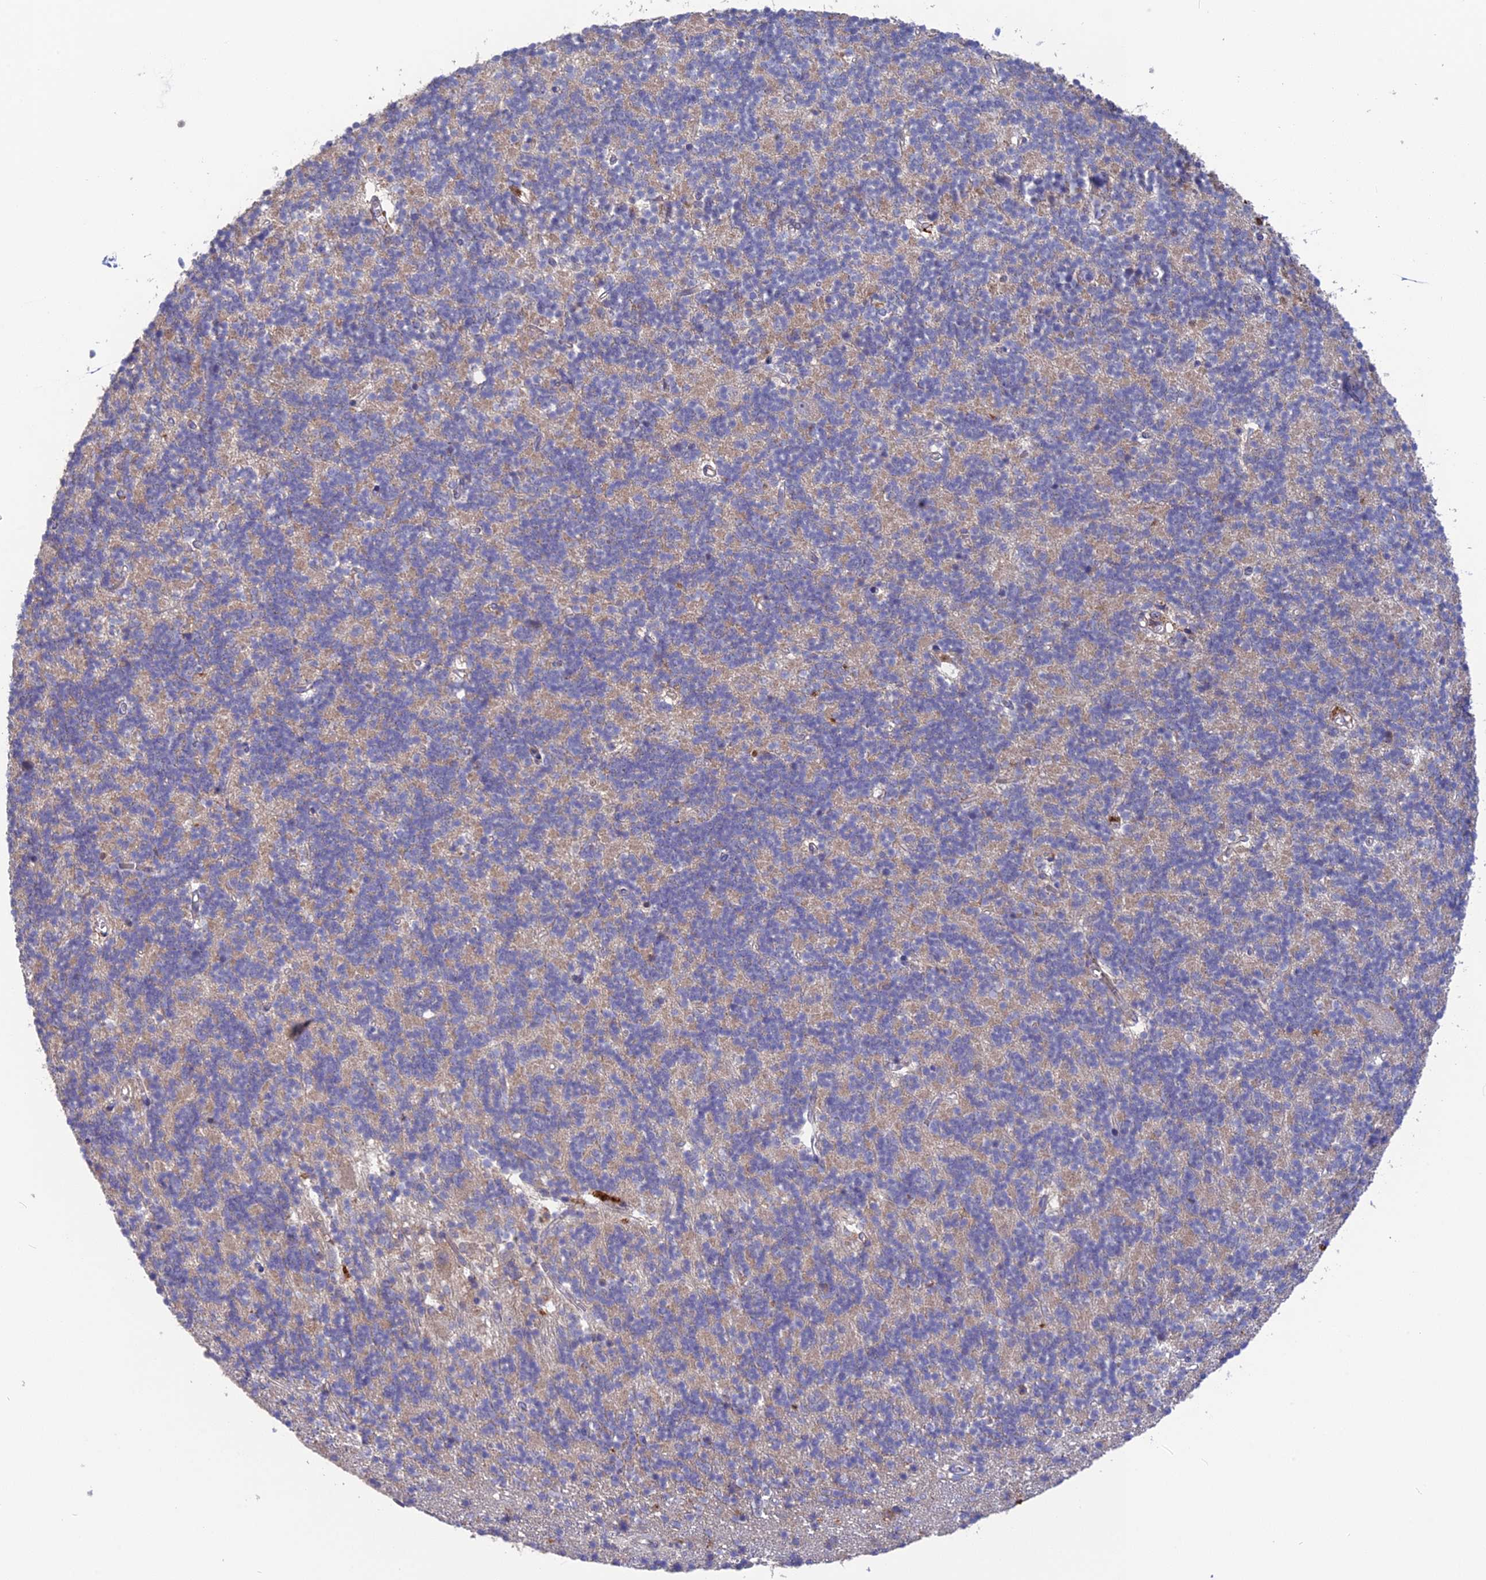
{"staining": {"intensity": "moderate", "quantity": "25%-75%", "location": "cytoplasmic/membranous"}, "tissue": "cerebellum", "cell_type": "Cells in granular layer", "image_type": "normal", "snomed": [{"axis": "morphology", "description": "Normal tissue, NOS"}, {"axis": "topography", "description": "Cerebellum"}], "caption": "The image reveals staining of benign cerebellum, revealing moderate cytoplasmic/membranous protein staining (brown color) within cells in granular layer. (DAB IHC, brown staining for protein, blue staining for nuclei).", "gene": "CPNE7", "patient": {"sex": "male", "age": 54}}